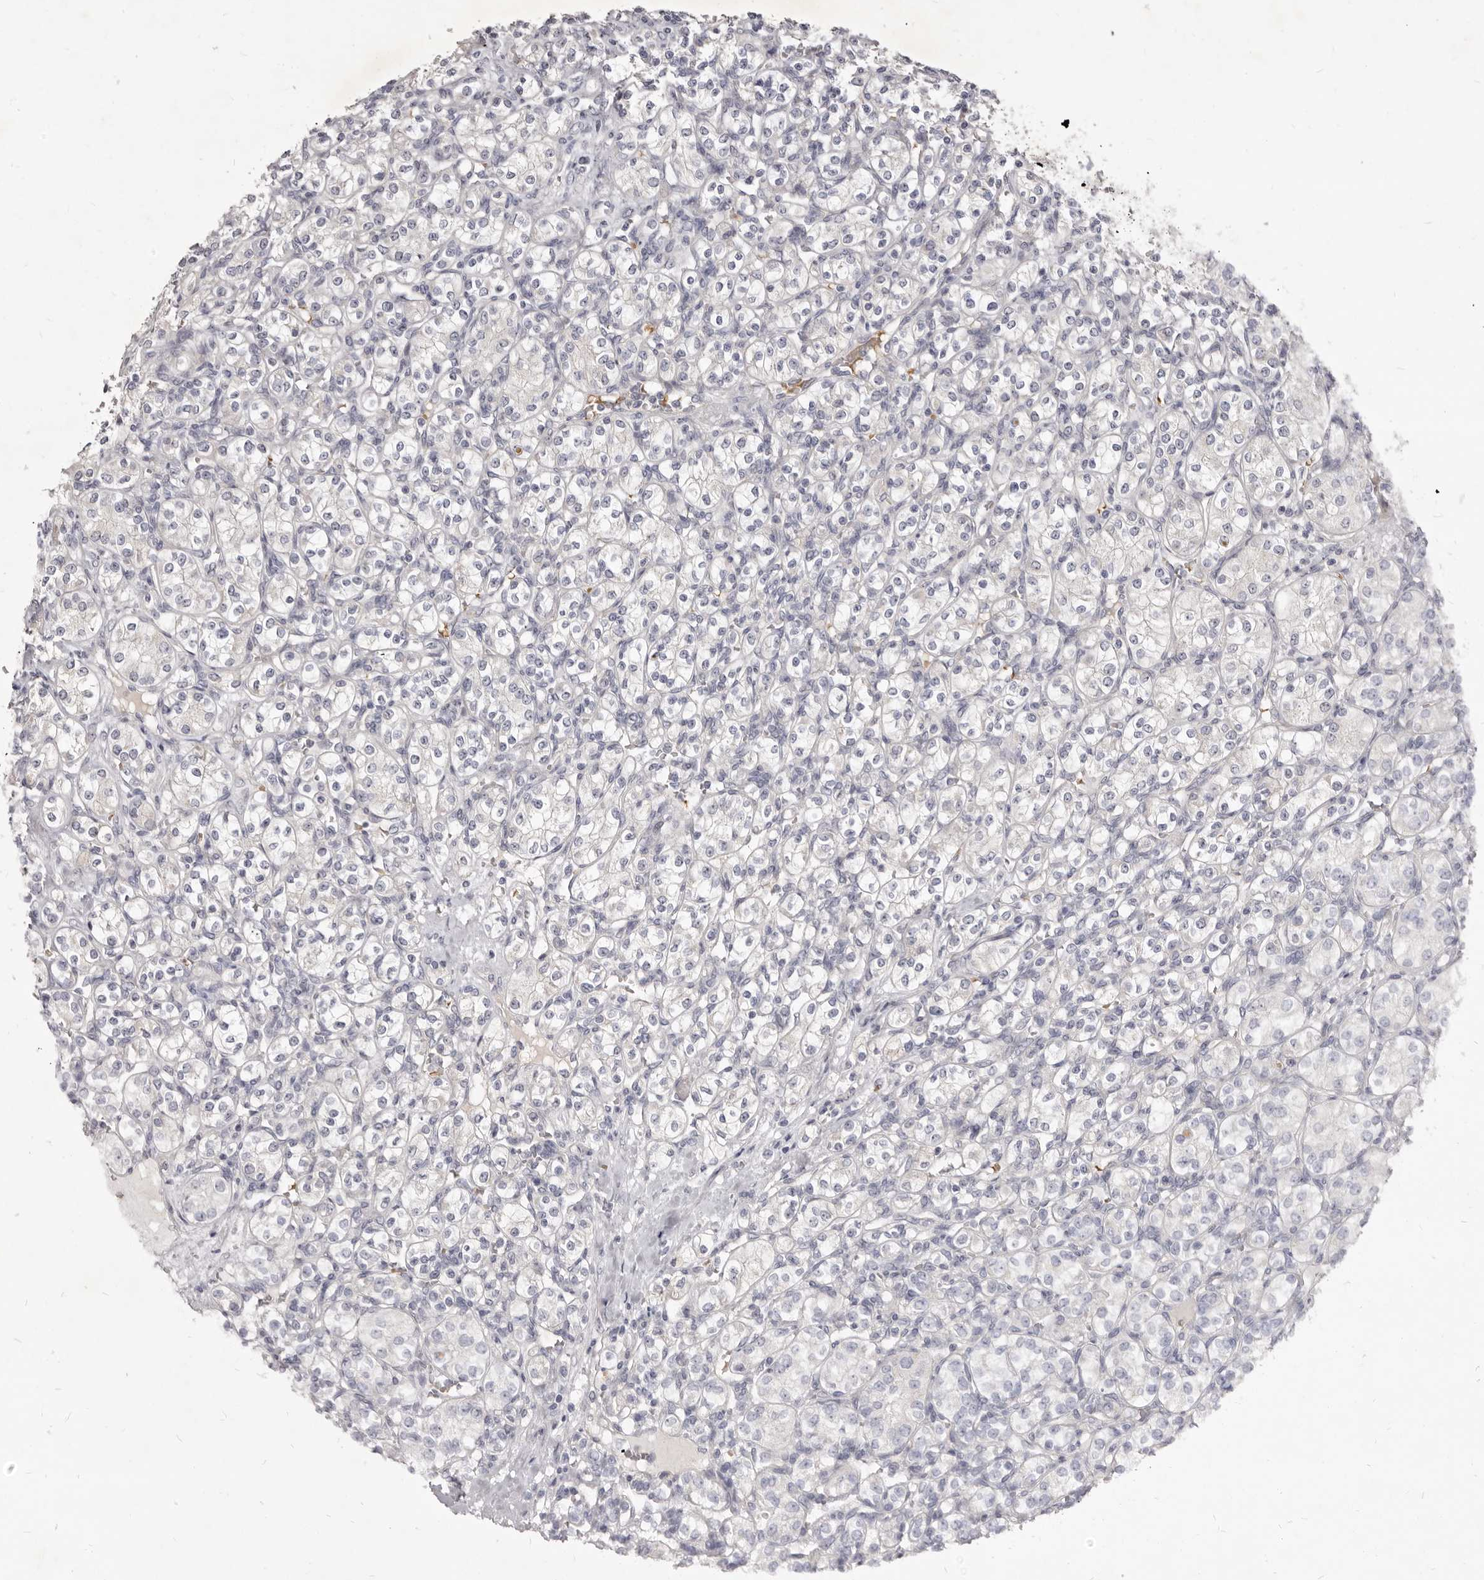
{"staining": {"intensity": "negative", "quantity": "none", "location": "none"}, "tissue": "renal cancer", "cell_type": "Tumor cells", "image_type": "cancer", "snomed": [{"axis": "morphology", "description": "Adenocarcinoma, NOS"}, {"axis": "topography", "description": "Kidney"}], "caption": "This histopathology image is of renal adenocarcinoma stained with immunohistochemistry to label a protein in brown with the nuclei are counter-stained blue. There is no positivity in tumor cells. Nuclei are stained in blue.", "gene": "KIF2B", "patient": {"sex": "male", "age": 77}}